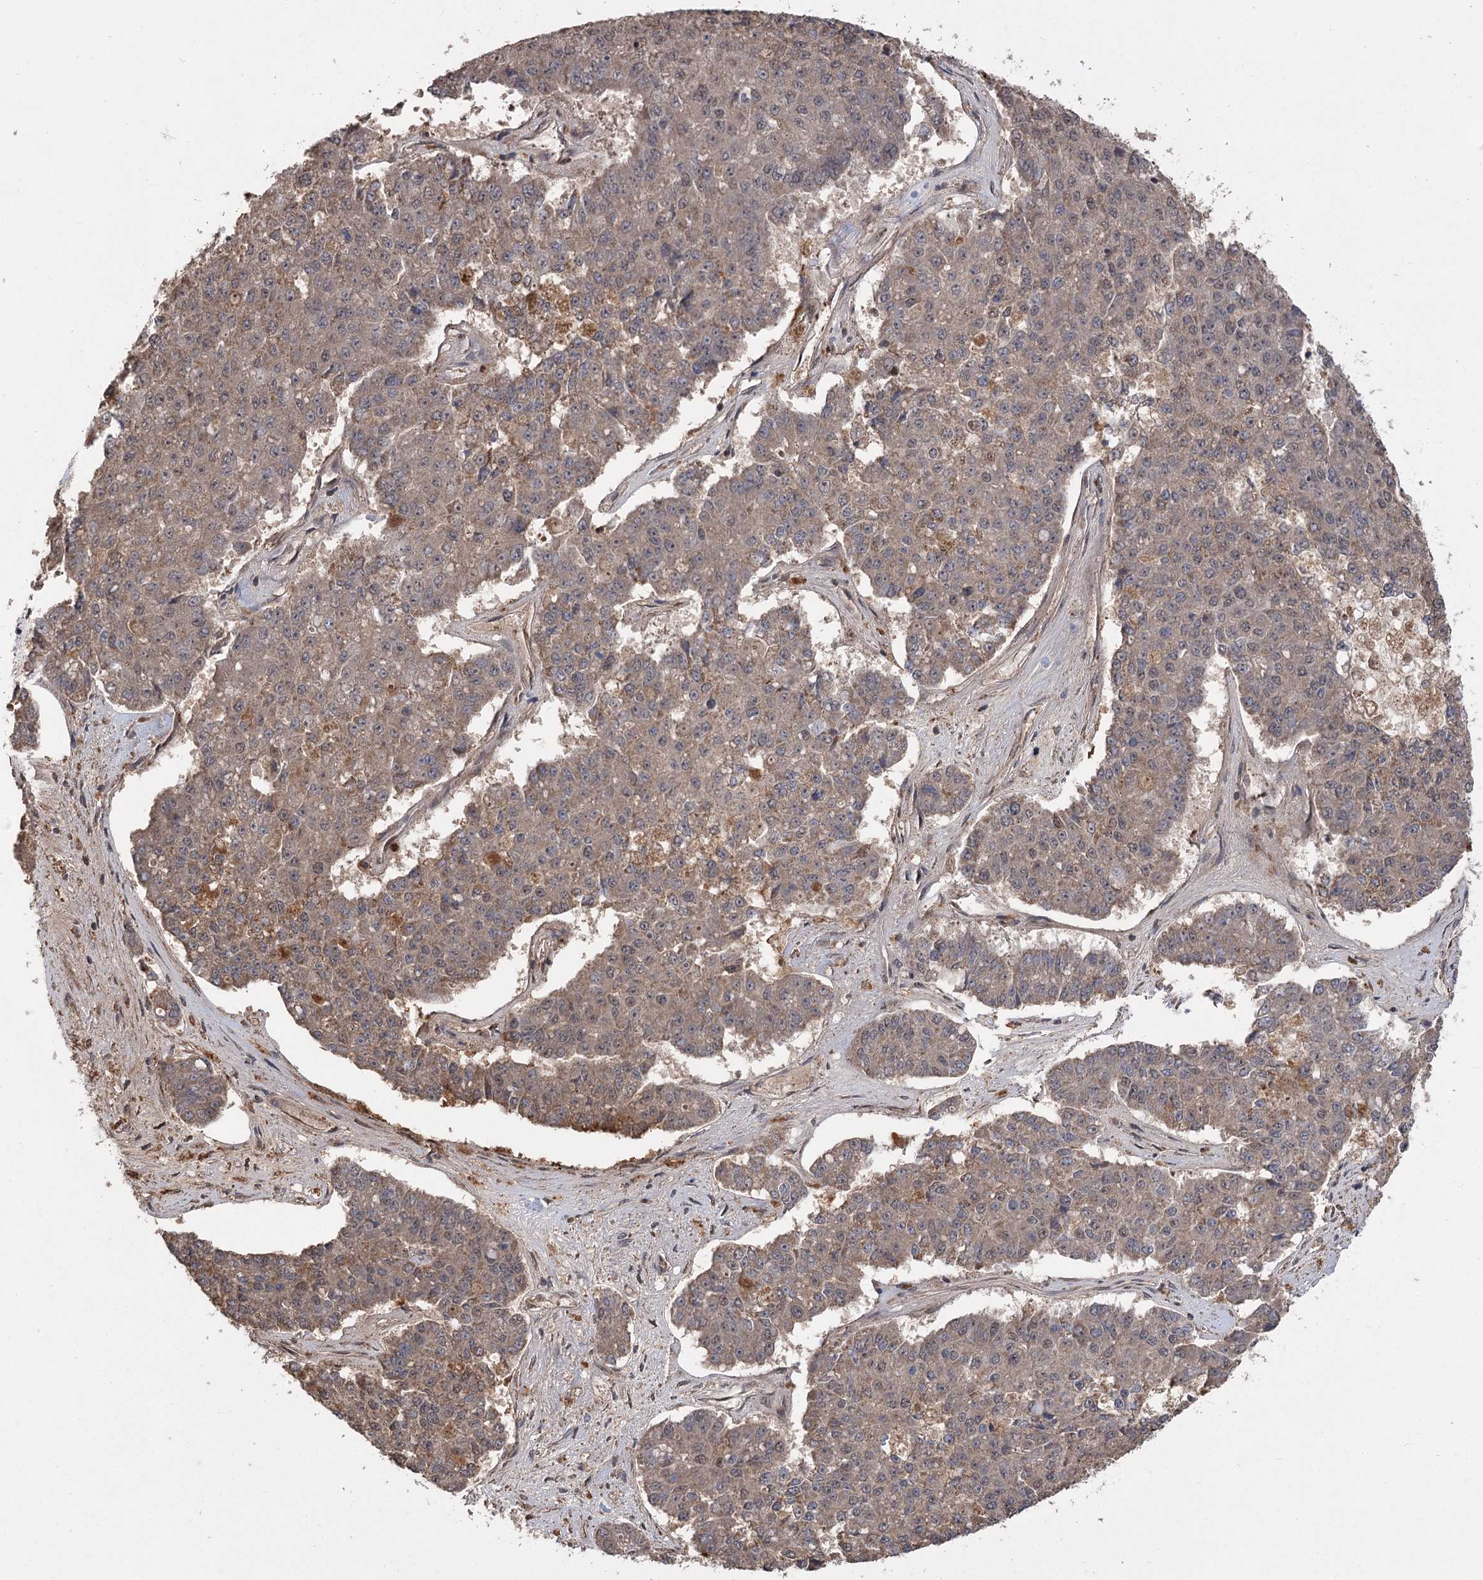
{"staining": {"intensity": "weak", "quantity": "25%-75%", "location": "cytoplasmic/membranous,nuclear"}, "tissue": "pancreatic cancer", "cell_type": "Tumor cells", "image_type": "cancer", "snomed": [{"axis": "morphology", "description": "Adenocarcinoma, NOS"}, {"axis": "topography", "description": "Pancreas"}], "caption": "This micrograph shows IHC staining of pancreatic adenocarcinoma, with low weak cytoplasmic/membranous and nuclear staining in approximately 25%-75% of tumor cells.", "gene": "TENM2", "patient": {"sex": "male", "age": 50}}